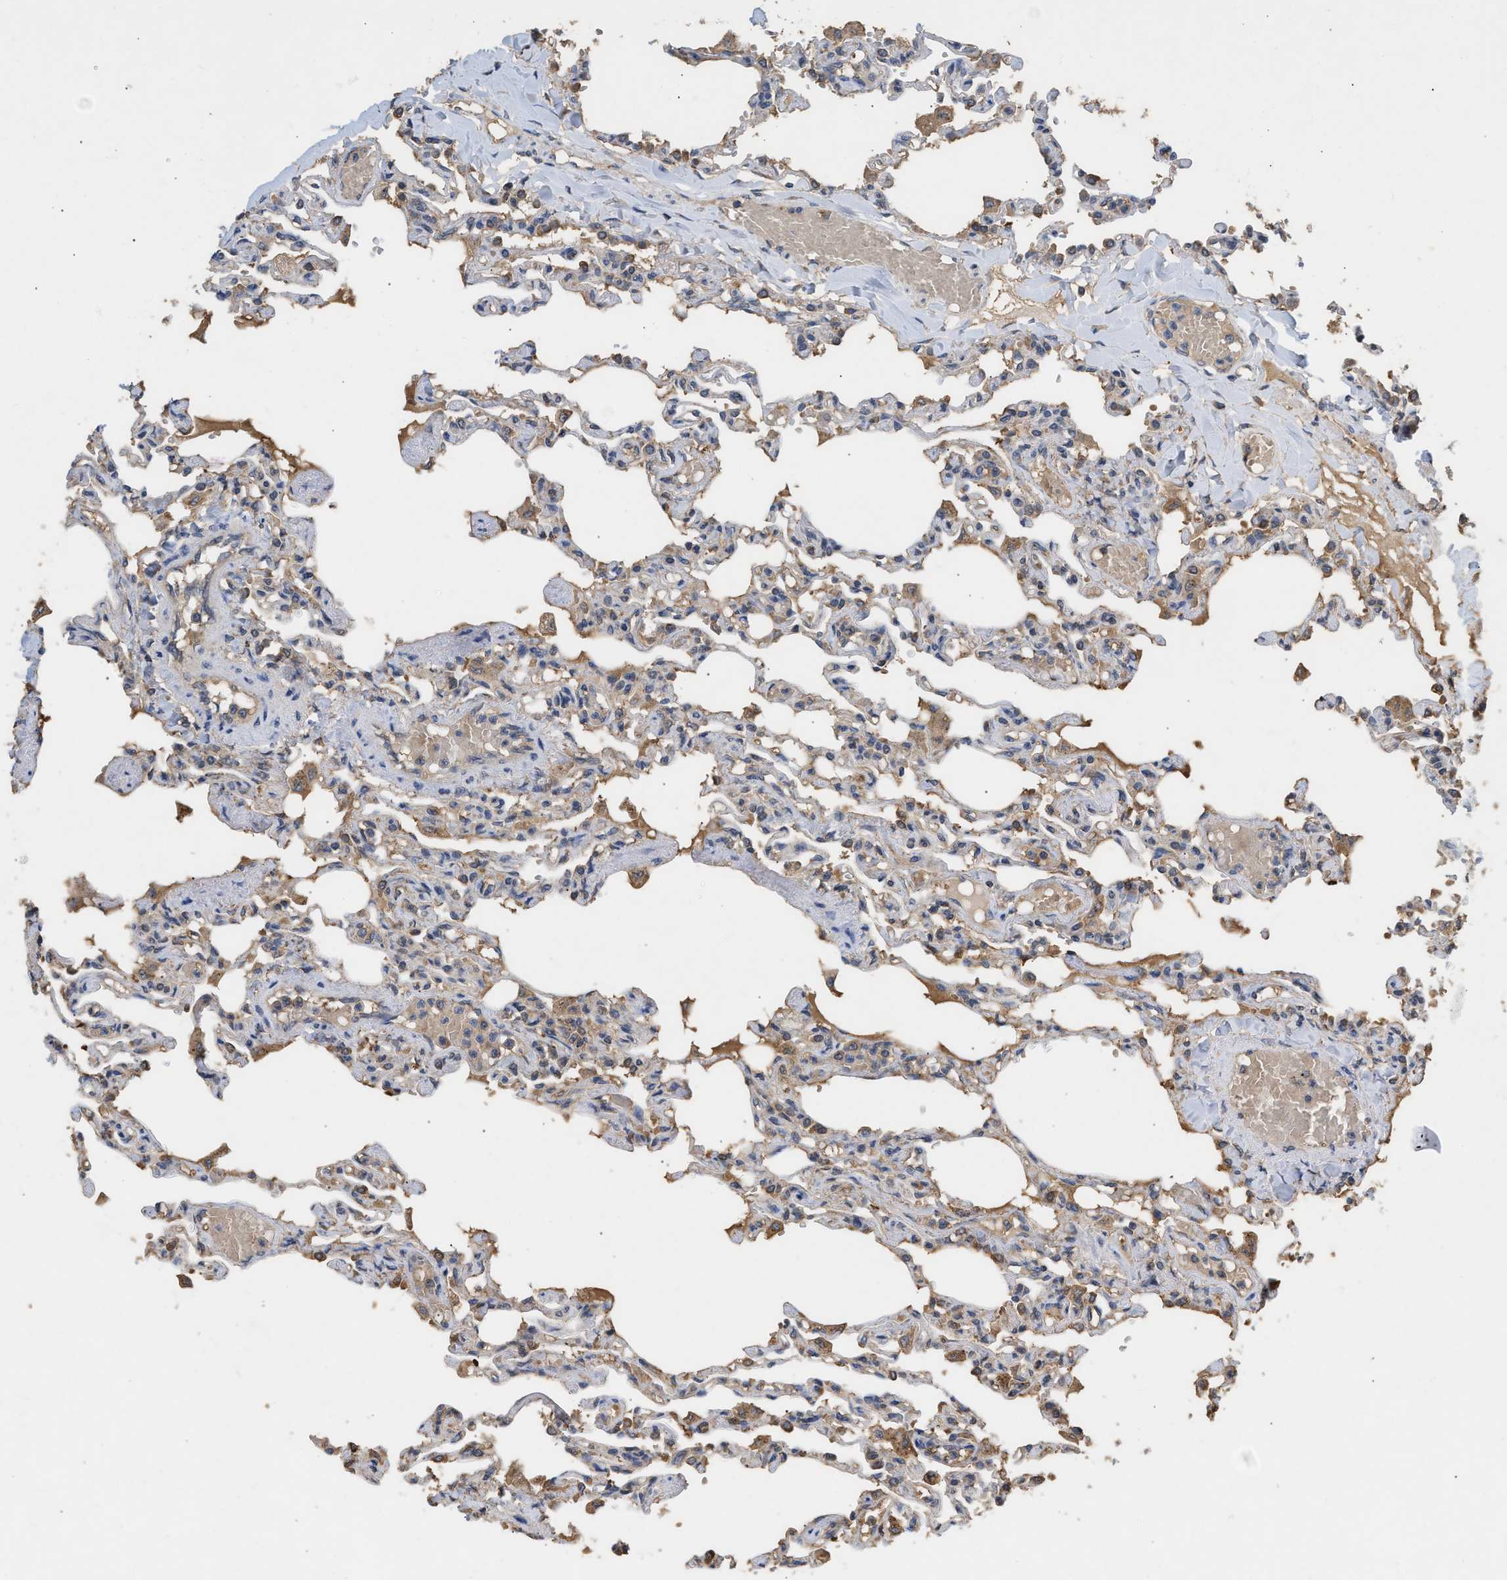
{"staining": {"intensity": "moderate", "quantity": "<25%", "location": "cytoplasmic/membranous"}, "tissue": "lung", "cell_type": "Alveolar cells", "image_type": "normal", "snomed": [{"axis": "morphology", "description": "Normal tissue, NOS"}, {"axis": "topography", "description": "Lung"}], "caption": "There is low levels of moderate cytoplasmic/membranous expression in alveolar cells of benign lung, as demonstrated by immunohistochemical staining (brown color).", "gene": "FITM1", "patient": {"sex": "male", "age": 21}}